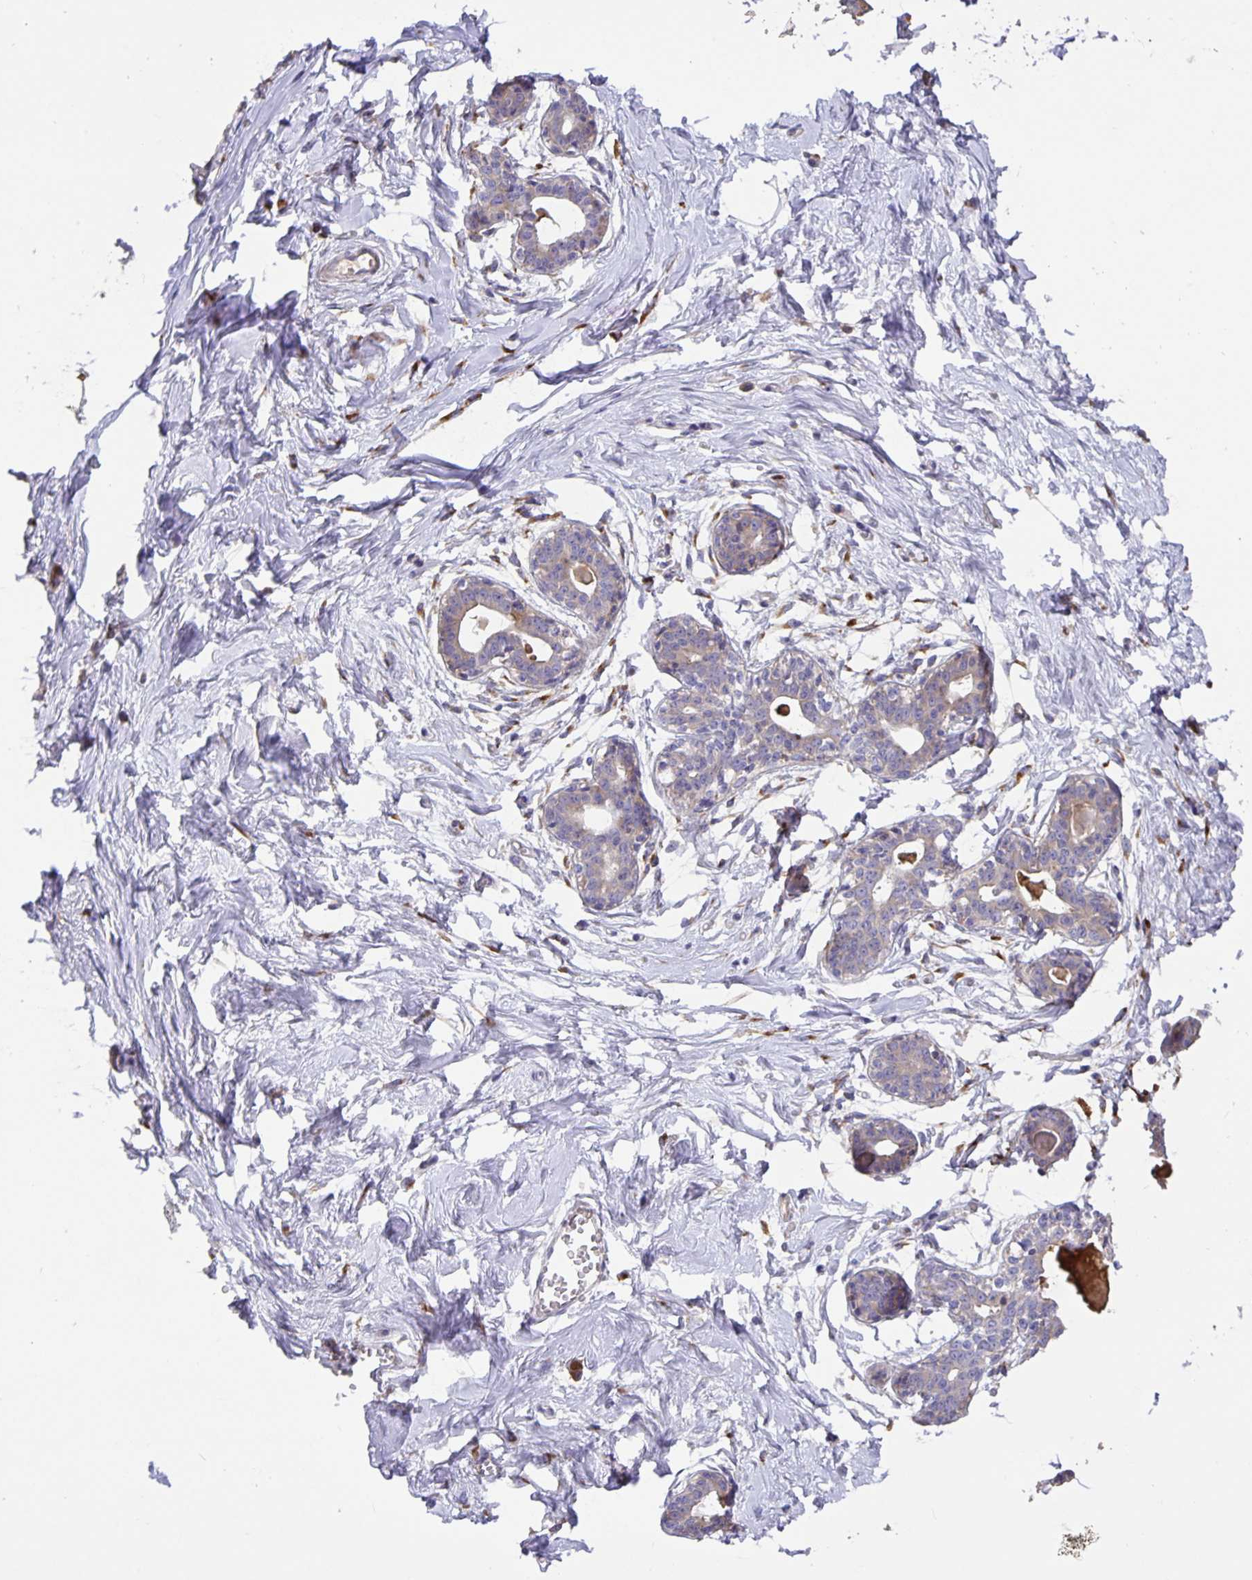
{"staining": {"intensity": "negative", "quantity": "none", "location": "none"}, "tissue": "breast", "cell_type": "Adipocytes", "image_type": "normal", "snomed": [{"axis": "morphology", "description": "Normal tissue, NOS"}, {"axis": "topography", "description": "Breast"}], "caption": "DAB (3,3'-diaminobenzidine) immunohistochemical staining of normal breast shows no significant positivity in adipocytes.", "gene": "EML6", "patient": {"sex": "female", "age": 45}}